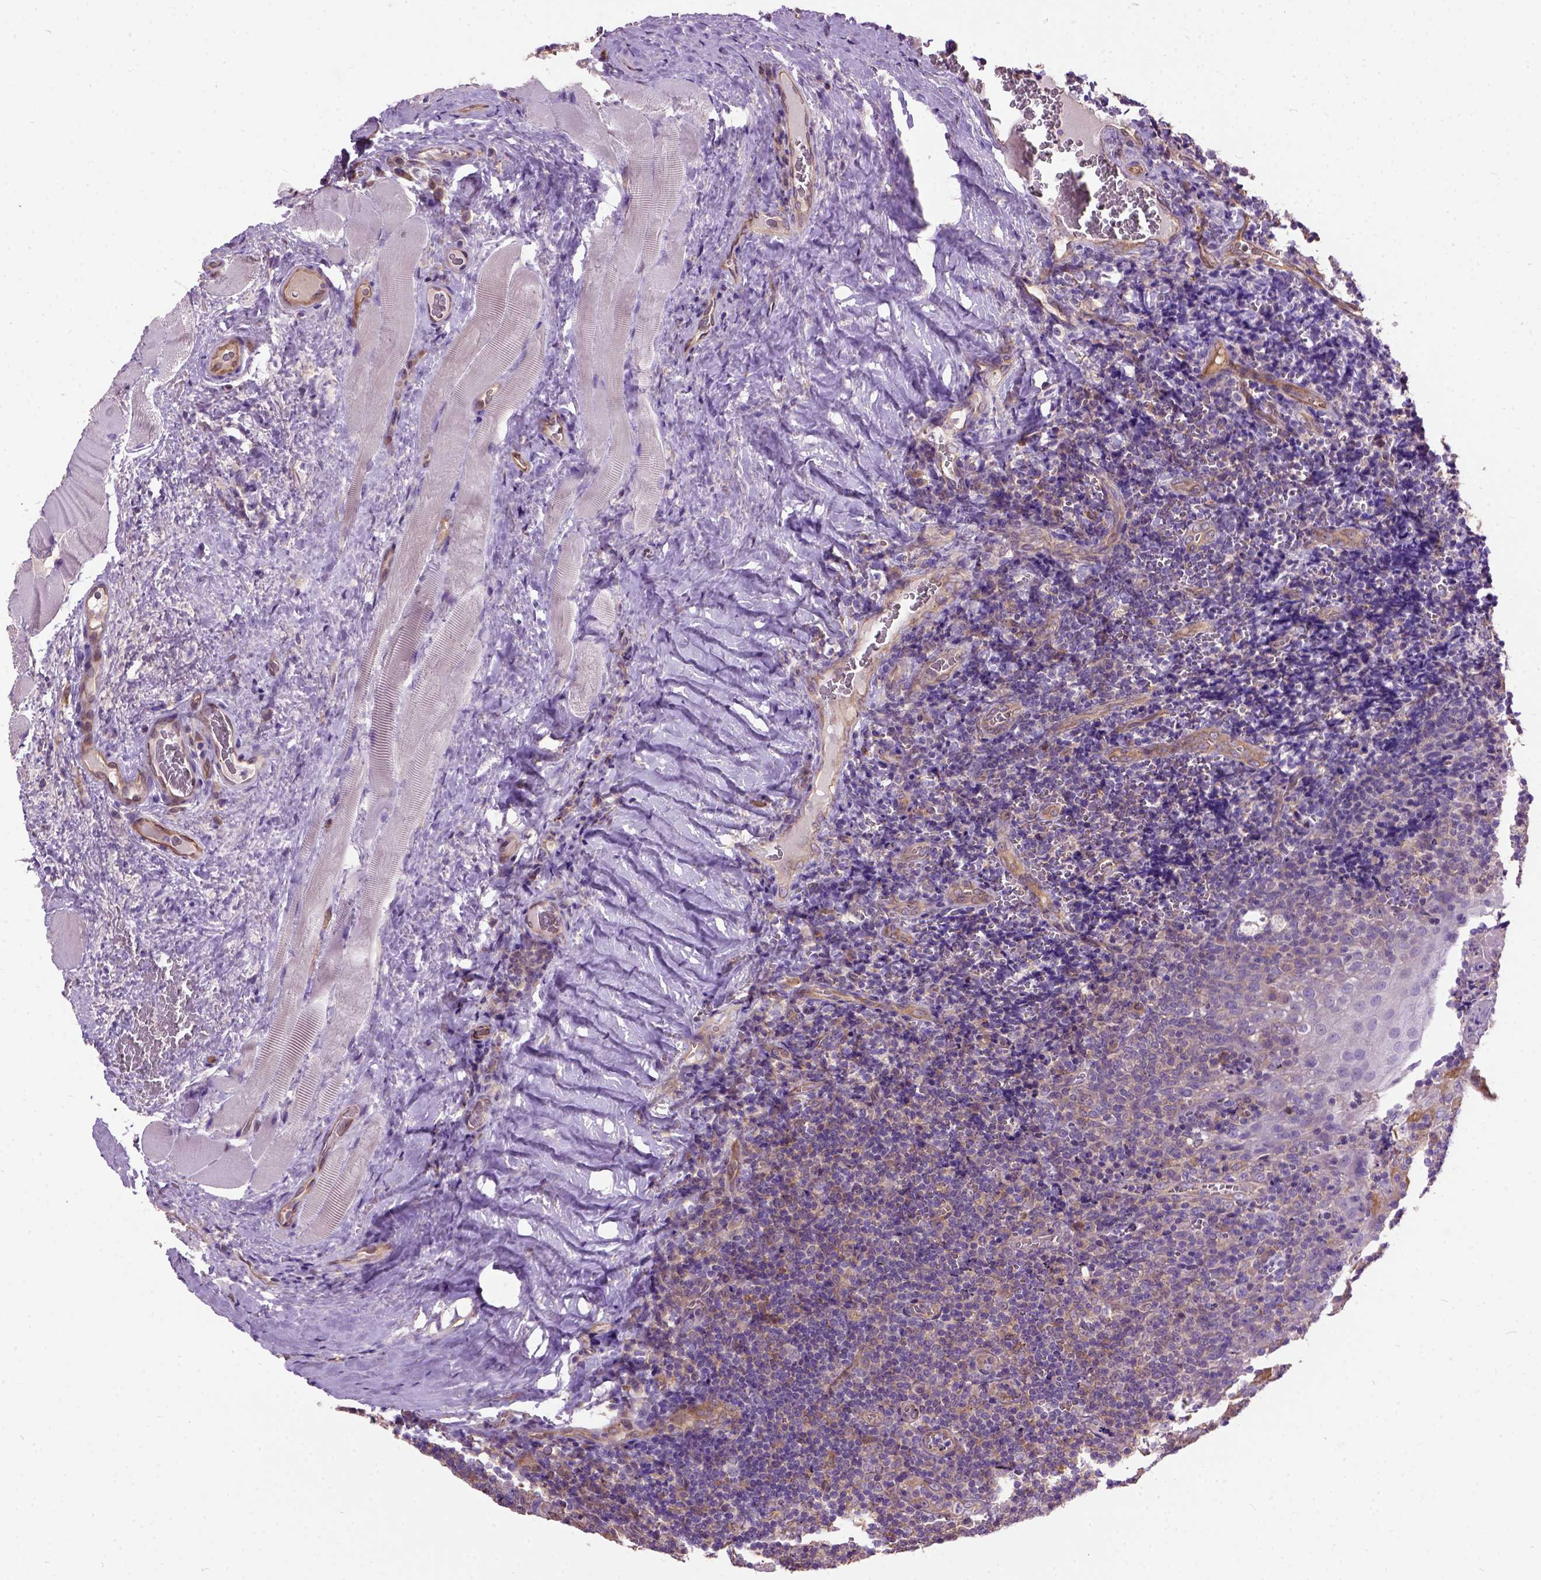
{"staining": {"intensity": "moderate", "quantity": "25%-75%", "location": "cytoplasmic/membranous"}, "tissue": "tonsil", "cell_type": "Germinal center cells", "image_type": "normal", "snomed": [{"axis": "morphology", "description": "Normal tissue, NOS"}, {"axis": "morphology", "description": "Inflammation, NOS"}, {"axis": "topography", "description": "Tonsil"}], "caption": "Tonsil stained for a protein reveals moderate cytoplasmic/membranous positivity in germinal center cells. (DAB (3,3'-diaminobenzidine) IHC with brightfield microscopy, high magnification).", "gene": "SEMA4F", "patient": {"sex": "female", "age": 31}}